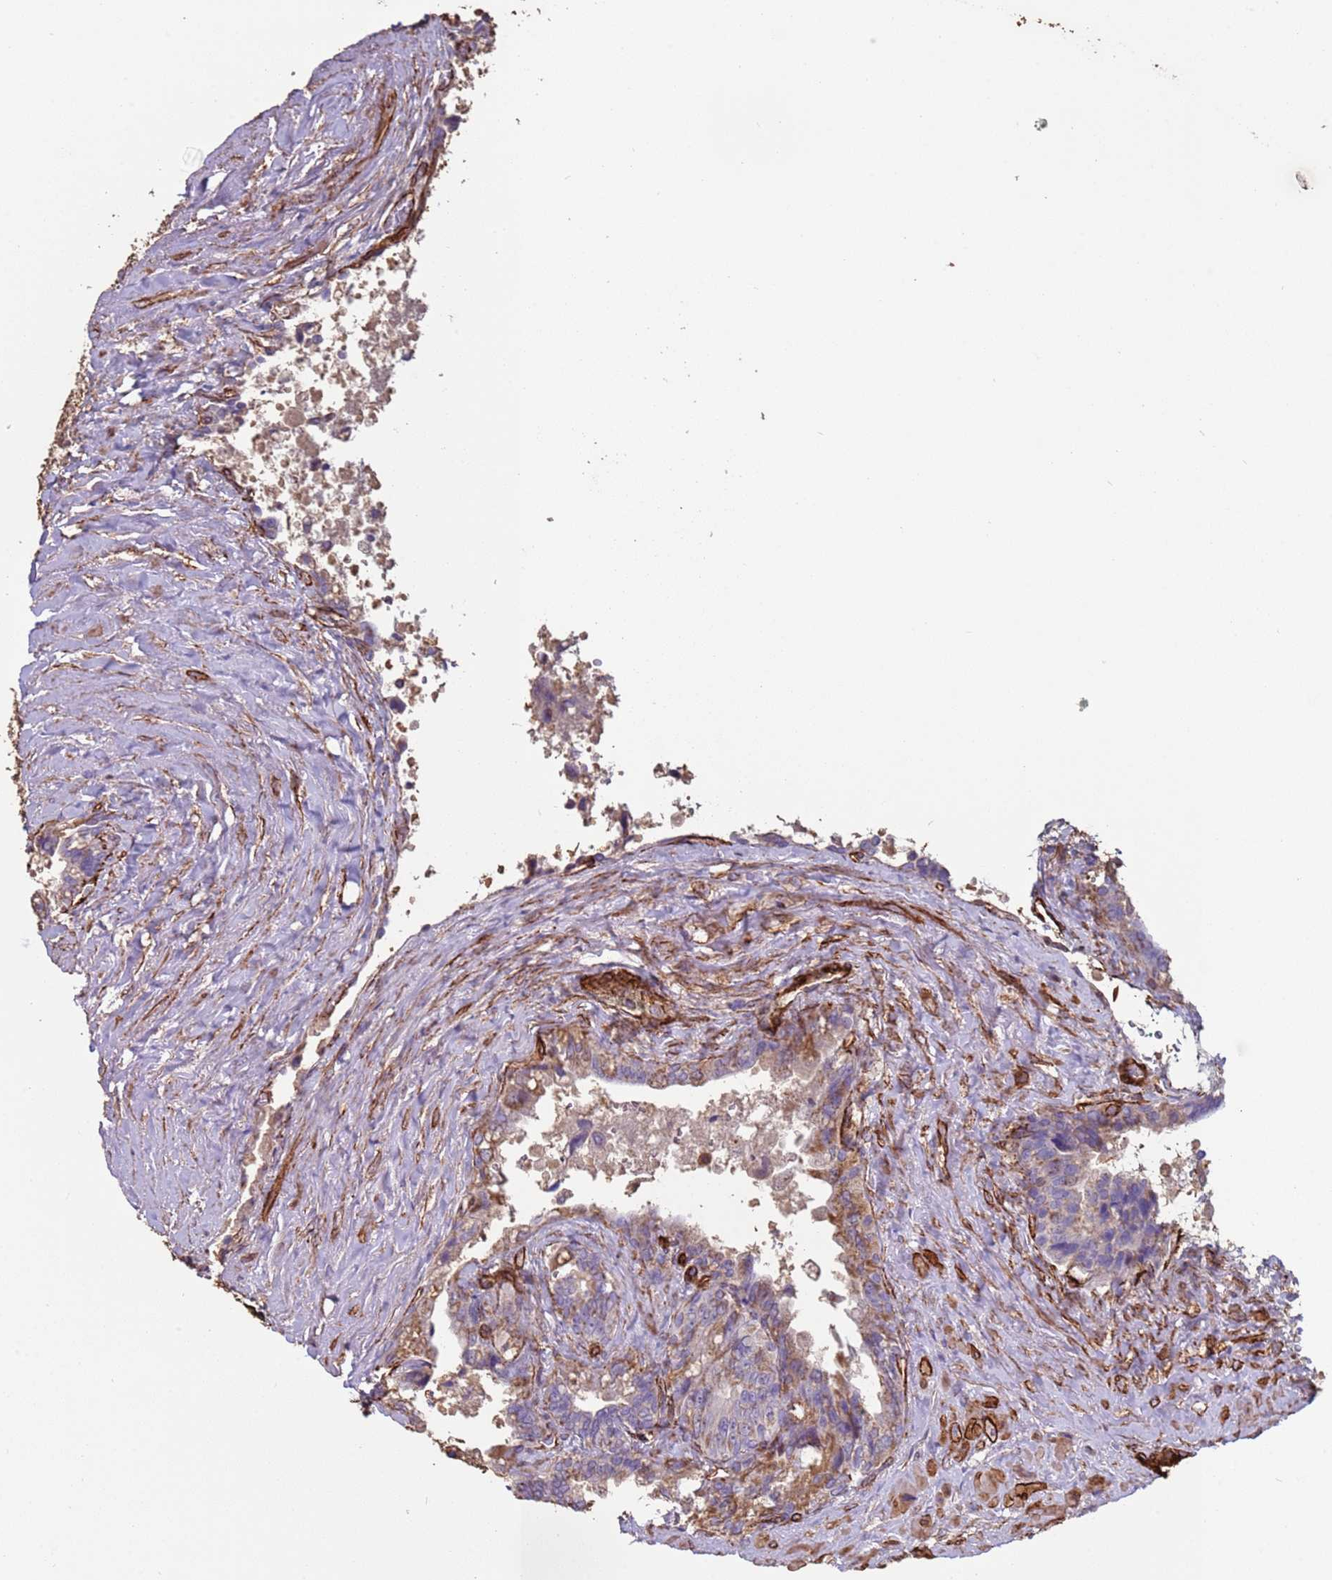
{"staining": {"intensity": "moderate", "quantity": "<25%", "location": "cytoplasmic/membranous"}, "tissue": "seminal vesicle", "cell_type": "Glandular cells", "image_type": "normal", "snomed": [{"axis": "morphology", "description": "Normal tissue, NOS"}, {"axis": "topography", "description": "Seminal veicle"}, {"axis": "topography", "description": "Peripheral nerve tissue"}], "caption": "Unremarkable seminal vesicle was stained to show a protein in brown. There is low levels of moderate cytoplasmic/membranous expression in approximately <25% of glandular cells.", "gene": "GASK1A", "patient": {"sex": "male", "age": 60}}